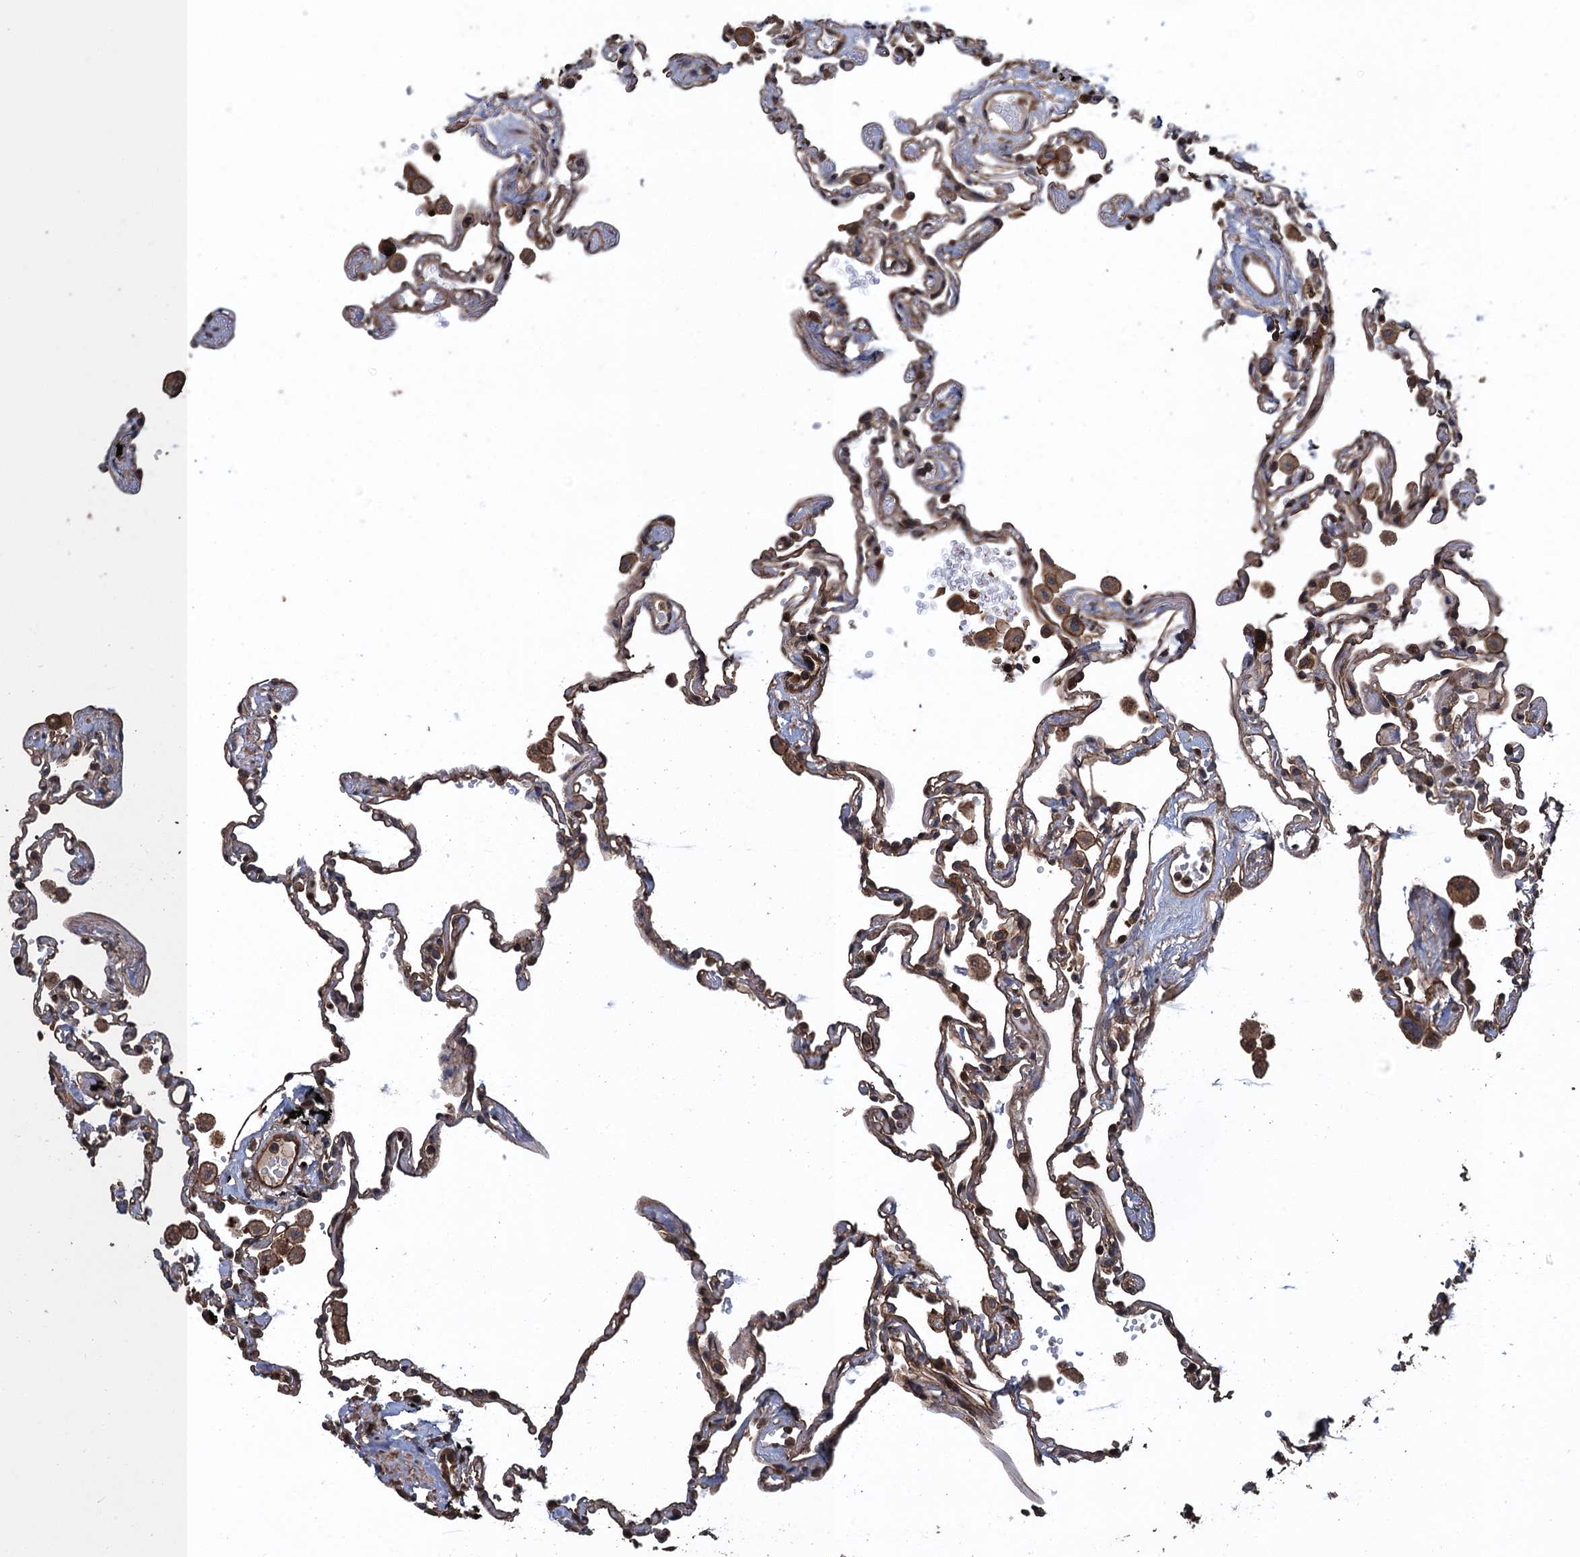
{"staining": {"intensity": "moderate", "quantity": "25%-75%", "location": "cytoplasmic/membranous"}, "tissue": "lung", "cell_type": "Alveolar cells", "image_type": "normal", "snomed": [{"axis": "morphology", "description": "Normal tissue, NOS"}, {"axis": "topography", "description": "Lung"}], "caption": "A brown stain highlights moderate cytoplasmic/membranous positivity of a protein in alveolar cells of benign human lung. Nuclei are stained in blue.", "gene": "PPP4R1", "patient": {"sex": "female", "age": 67}}